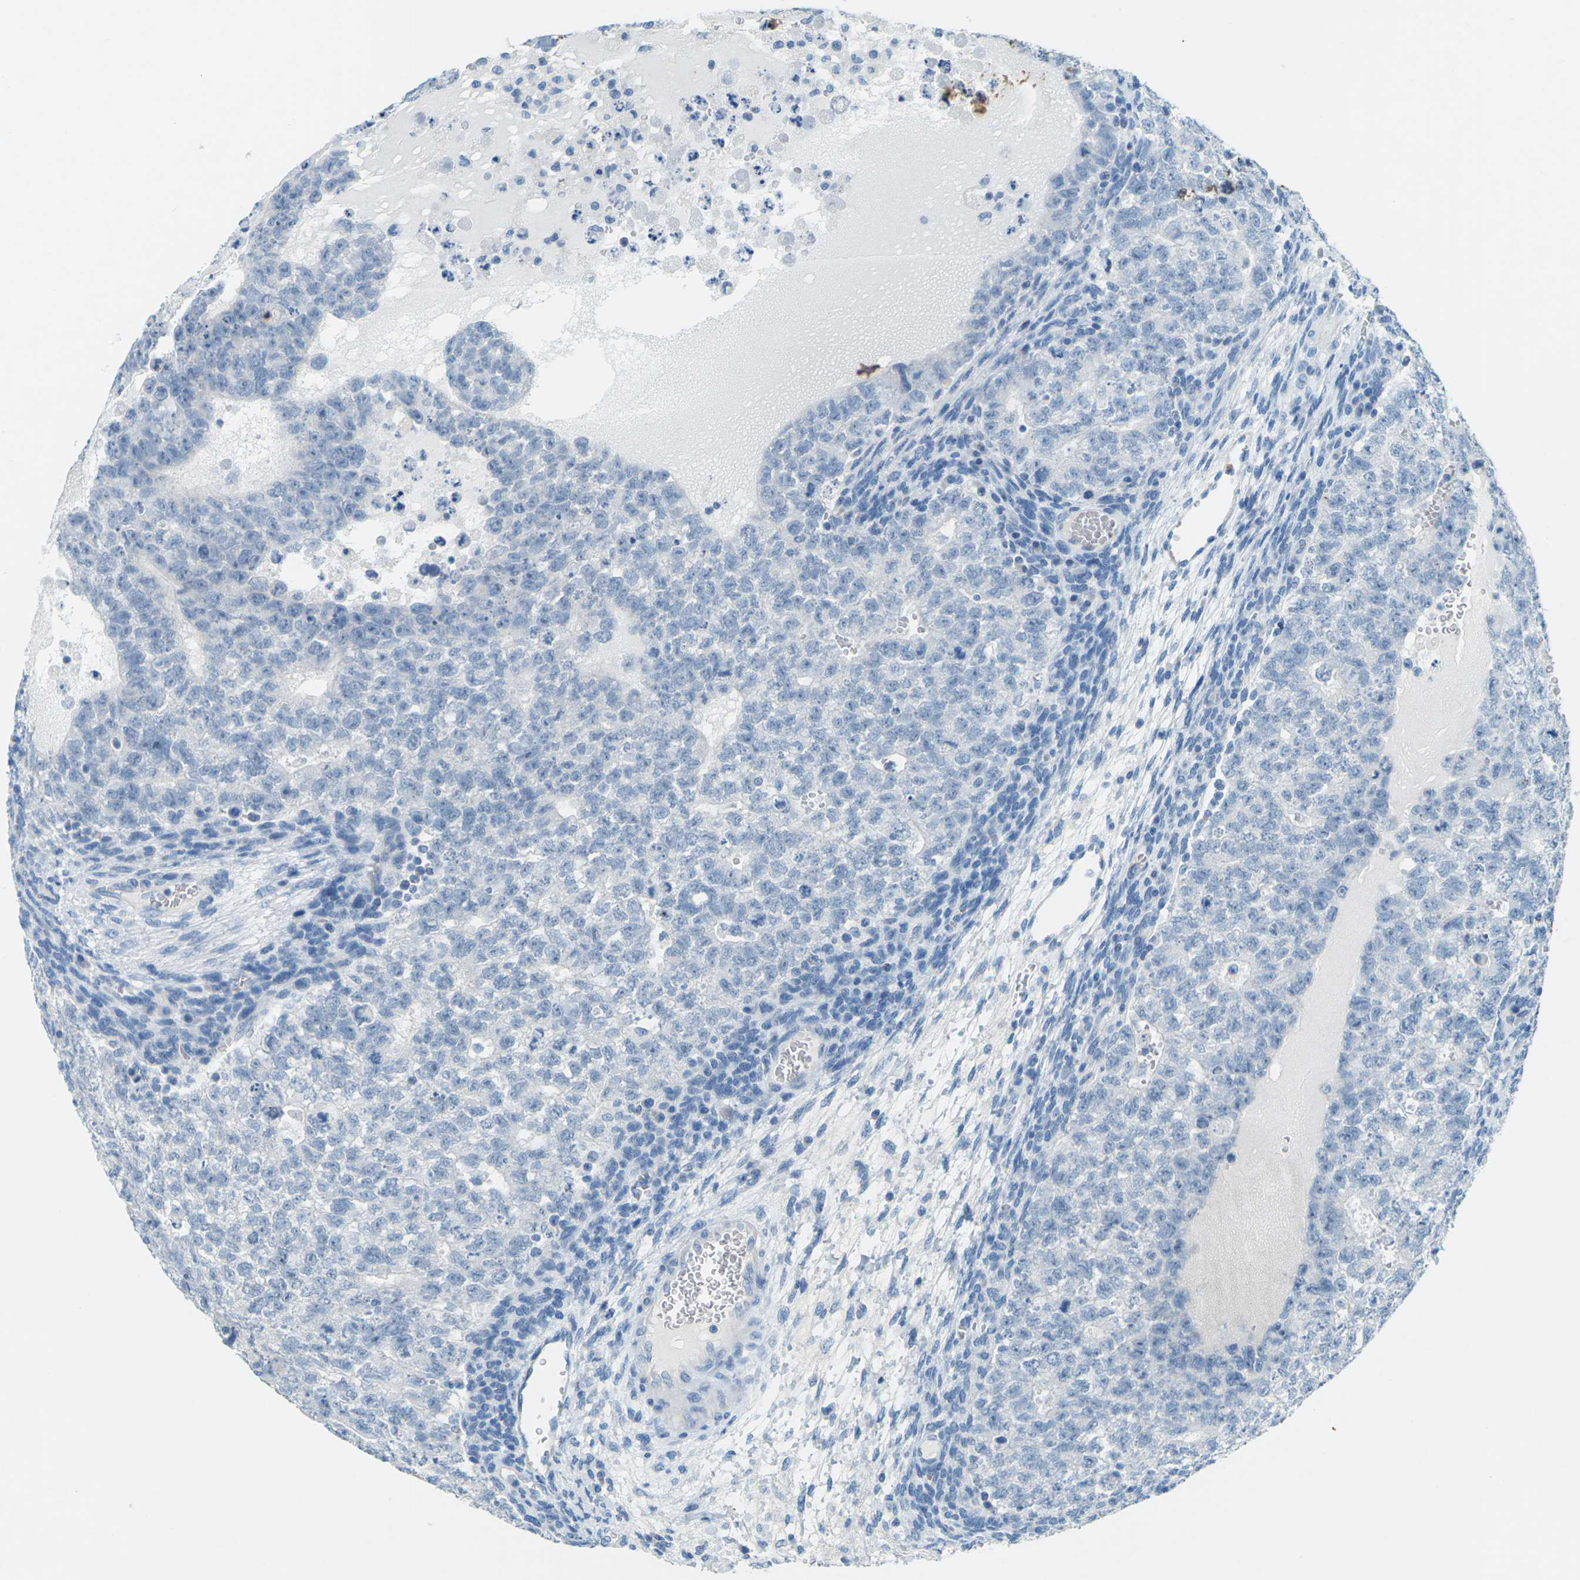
{"staining": {"intensity": "negative", "quantity": "none", "location": "none"}, "tissue": "testis cancer", "cell_type": "Tumor cells", "image_type": "cancer", "snomed": [{"axis": "morphology", "description": "Seminoma, NOS"}, {"axis": "morphology", "description": "Carcinoma, Embryonal, NOS"}, {"axis": "topography", "description": "Testis"}], "caption": "Tumor cells are negative for protein expression in human testis seminoma.", "gene": "CDH16", "patient": {"sex": "male", "age": 38}}